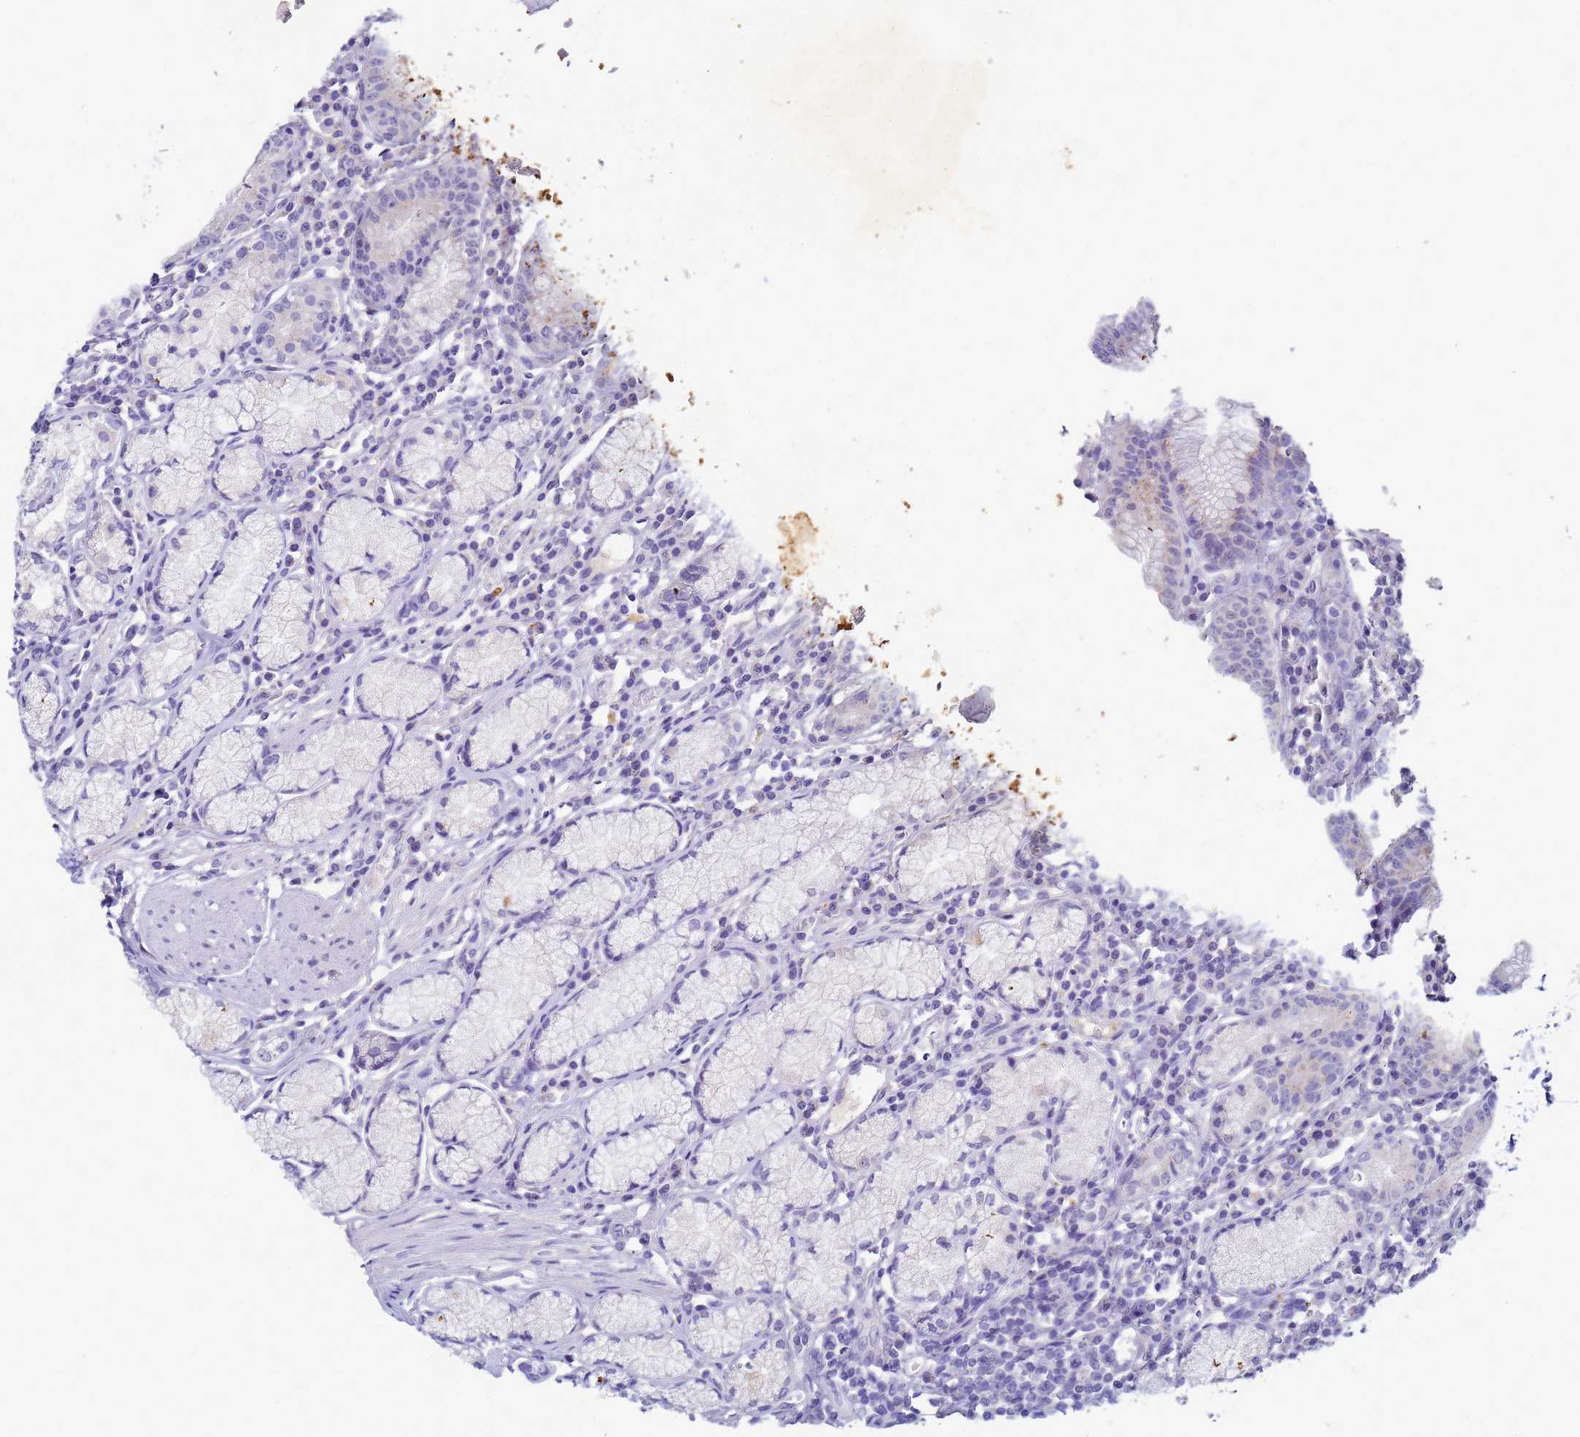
{"staining": {"intensity": "negative", "quantity": "none", "location": "none"}, "tissue": "stomach", "cell_type": "Glandular cells", "image_type": "normal", "snomed": [{"axis": "morphology", "description": "Normal tissue, NOS"}, {"axis": "topography", "description": "Stomach"}], "caption": "Glandular cells show no significant protein positivity in normal stomach. (Brightfield microscopy of DAB IHC at high magnification).", "gene": "B3GNT8", "patient": {"sex": "male", "age": 55}}